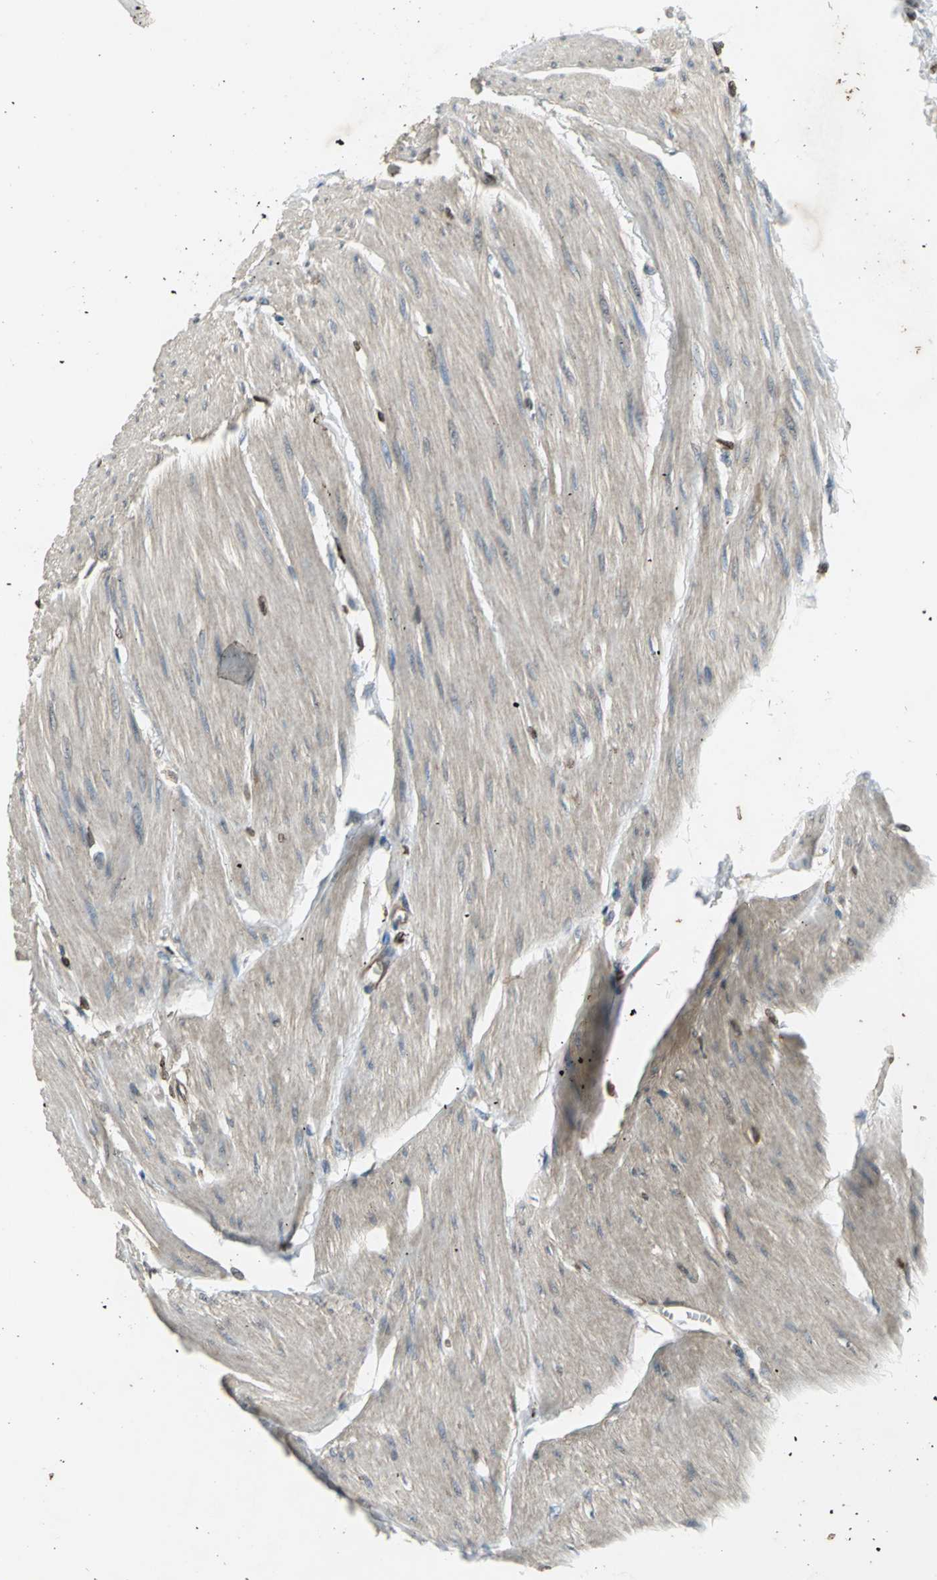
{"staining": {"intensity": "strong", "quantity": ">75%", "location": "cytoplasmic/membranous,nuclear"}, "tissue": "urothelial cancer", "cell_type": "Tumor cells", "image_type": "cancer", "snomed": [{"axis": "morphology", "description": "Urothelial carcinoma, High grade"}, {"axis": "topography", "description": "Urinary bladder"}], "caption": "Protein expression analysis of human urothelial carcinoma (high-grade) reveals strong cytoplasmic/membranous and nuclear staining in approximately >75% of tumor cells. (DAB IHC, brown staining for protein, blue staining for nuclei).", "gene": "AHR", "patient": {"sex": "male", "age": 50}}